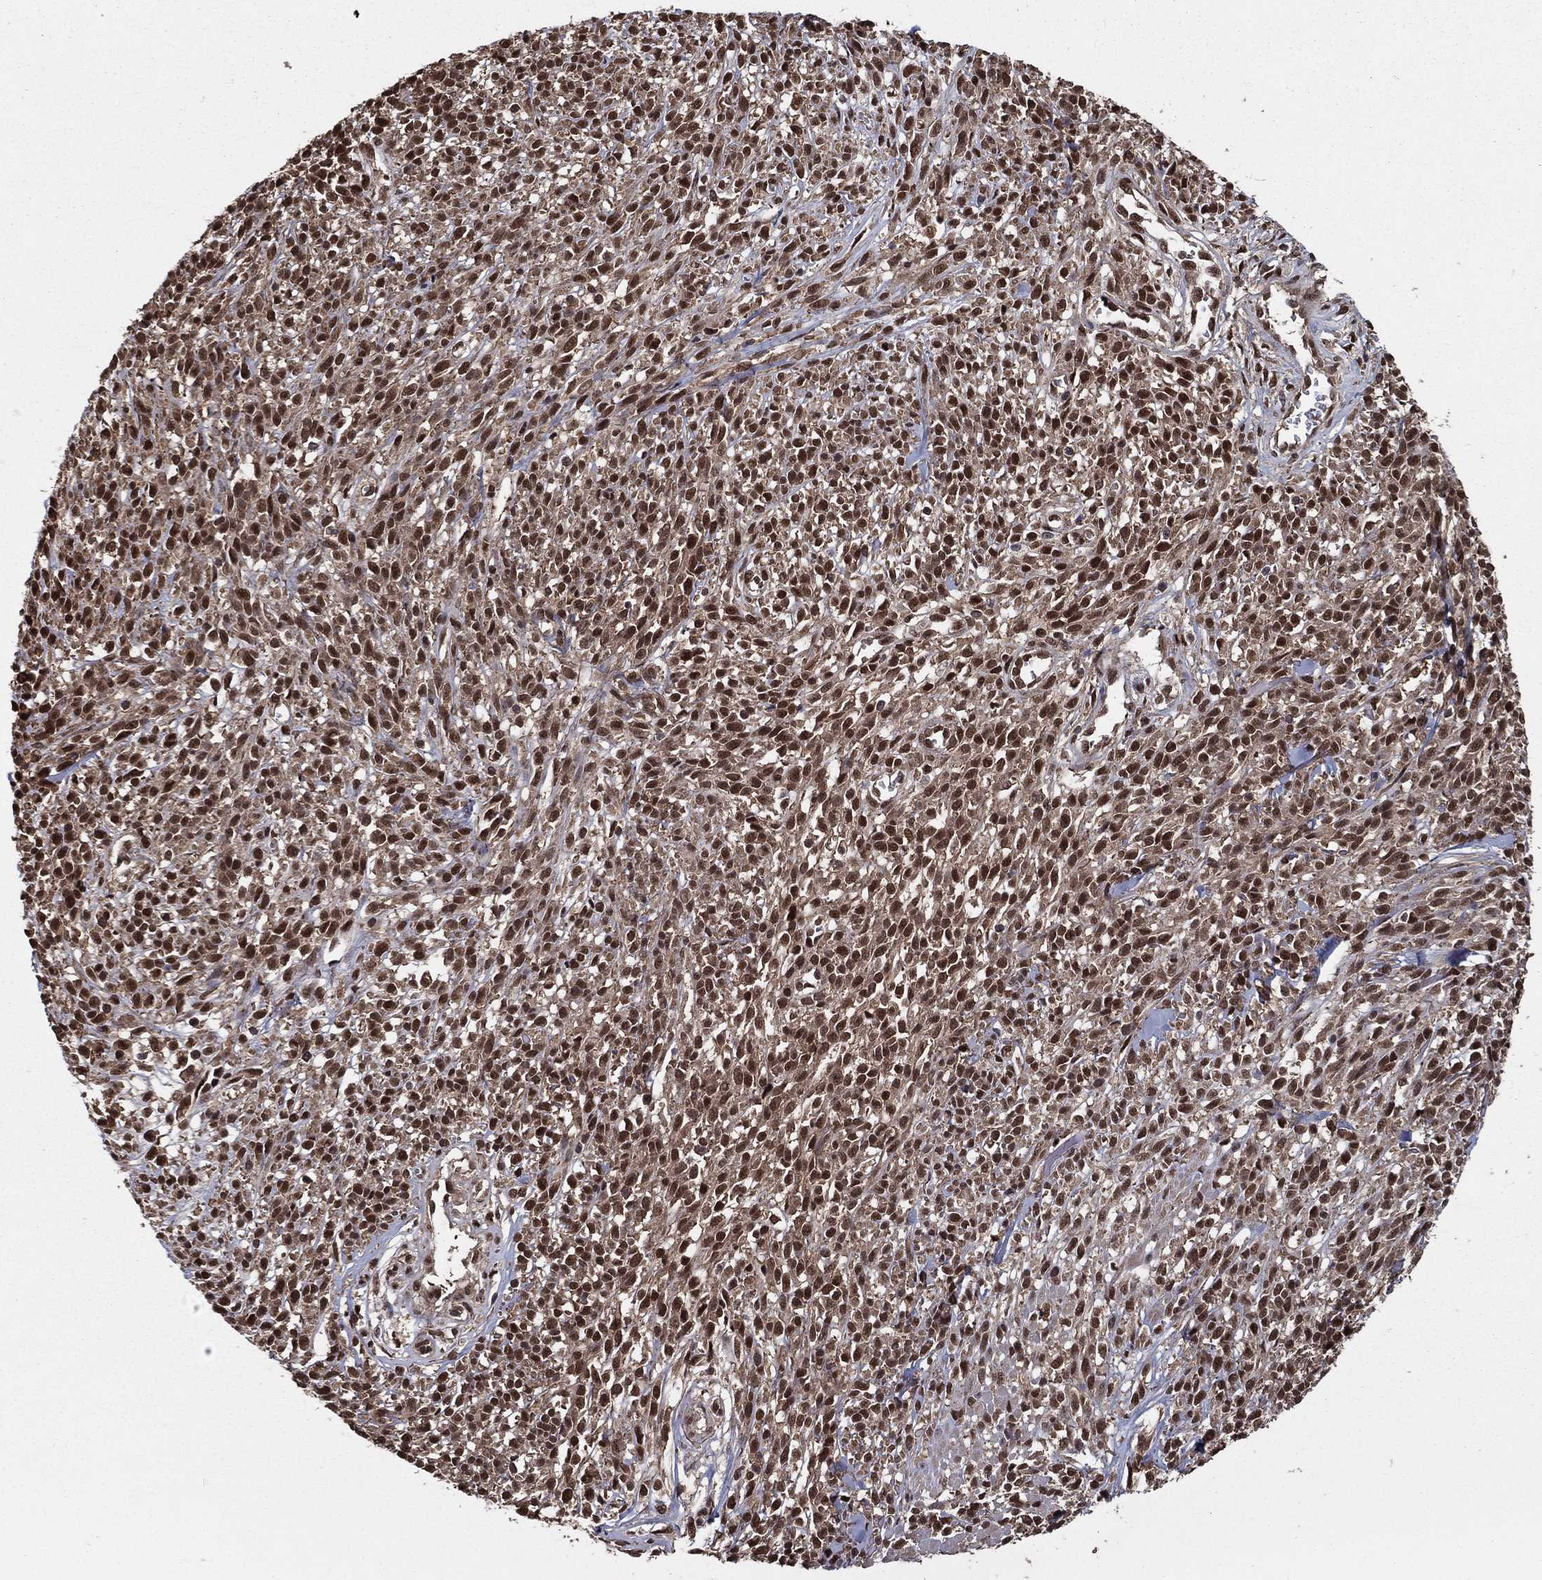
{"staining": {"intensity": "strong", "quantity": ">75%", "location": "nuclear"}, "tissue": "melanoma", "cell_type": "Tumor cells", "image_type": "cancer", "snomed": [{"axis": "morphology", "description": "Malignant melanoma, NOS"}, {"axis": "topography", "description": "Skin"}, {"axis": "topography", "description": "Skin of trunk"}], "caption": "This image shows IHC staining of human melanoma, with high strong nuclear staining in about >75% of tumor cells.", "gene": "CARM1", "patient": {"sex": "male", "age": 74}}